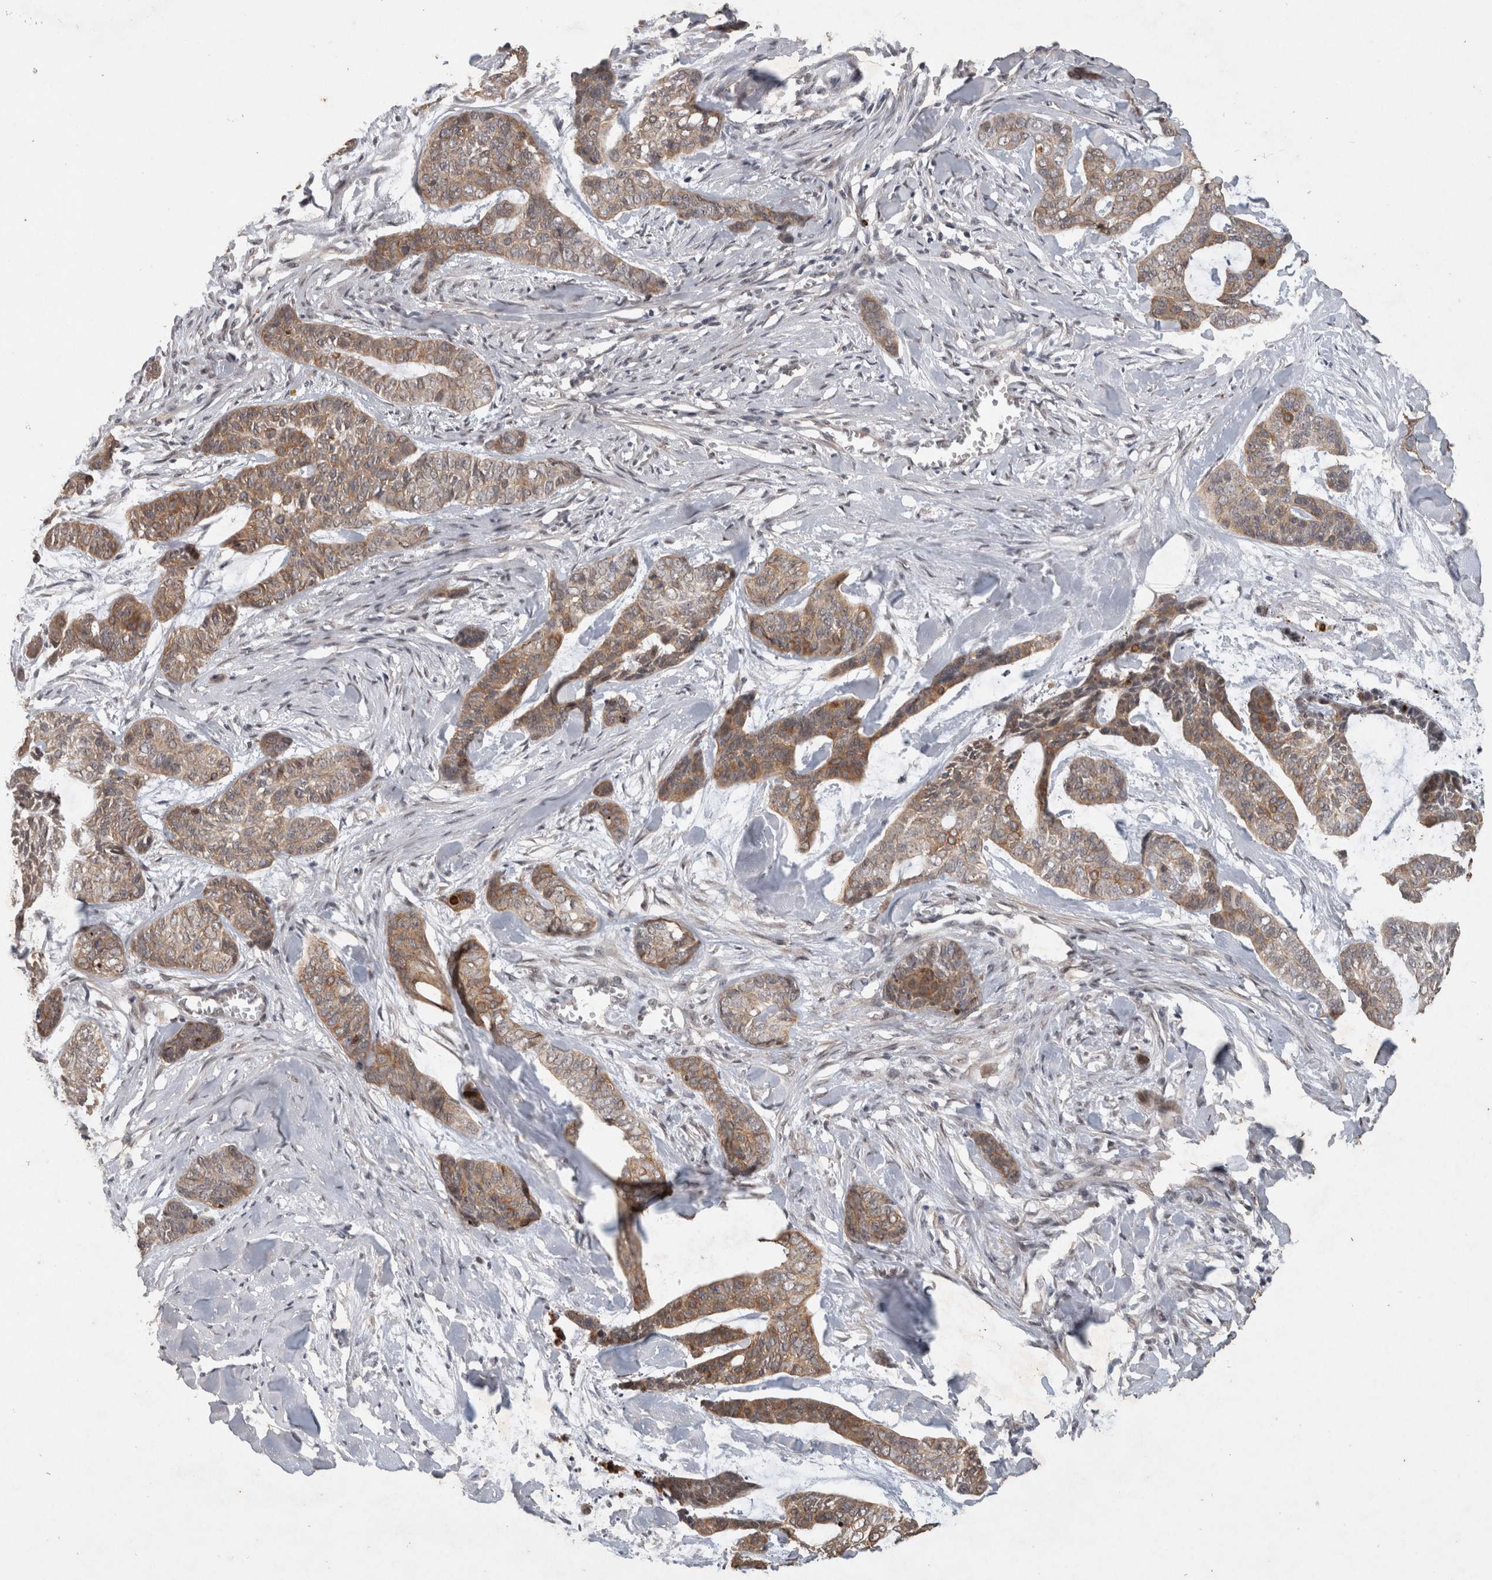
{"staining": {"intensity": "moderate", "quantity": ">75%", "location": "cytoplasmic/membranous"}, "tissue": "skin cancer", "cell_type": "Tumor cells", "image_type": "cancer", "snomed": [{"axis": "morphology", "description": "Basal cell carcinoma"}, {"axis": "topography", "description": "Skin"}], "caption": "Approximately >75% of tumor cells in human skin cancer exhibit moderate cytoplasmic/membranous protein positivity as visualized by brown immunohistochemical staining.", "gene": "RHPN1", "patient": {"sex": "female", "age": 64}}